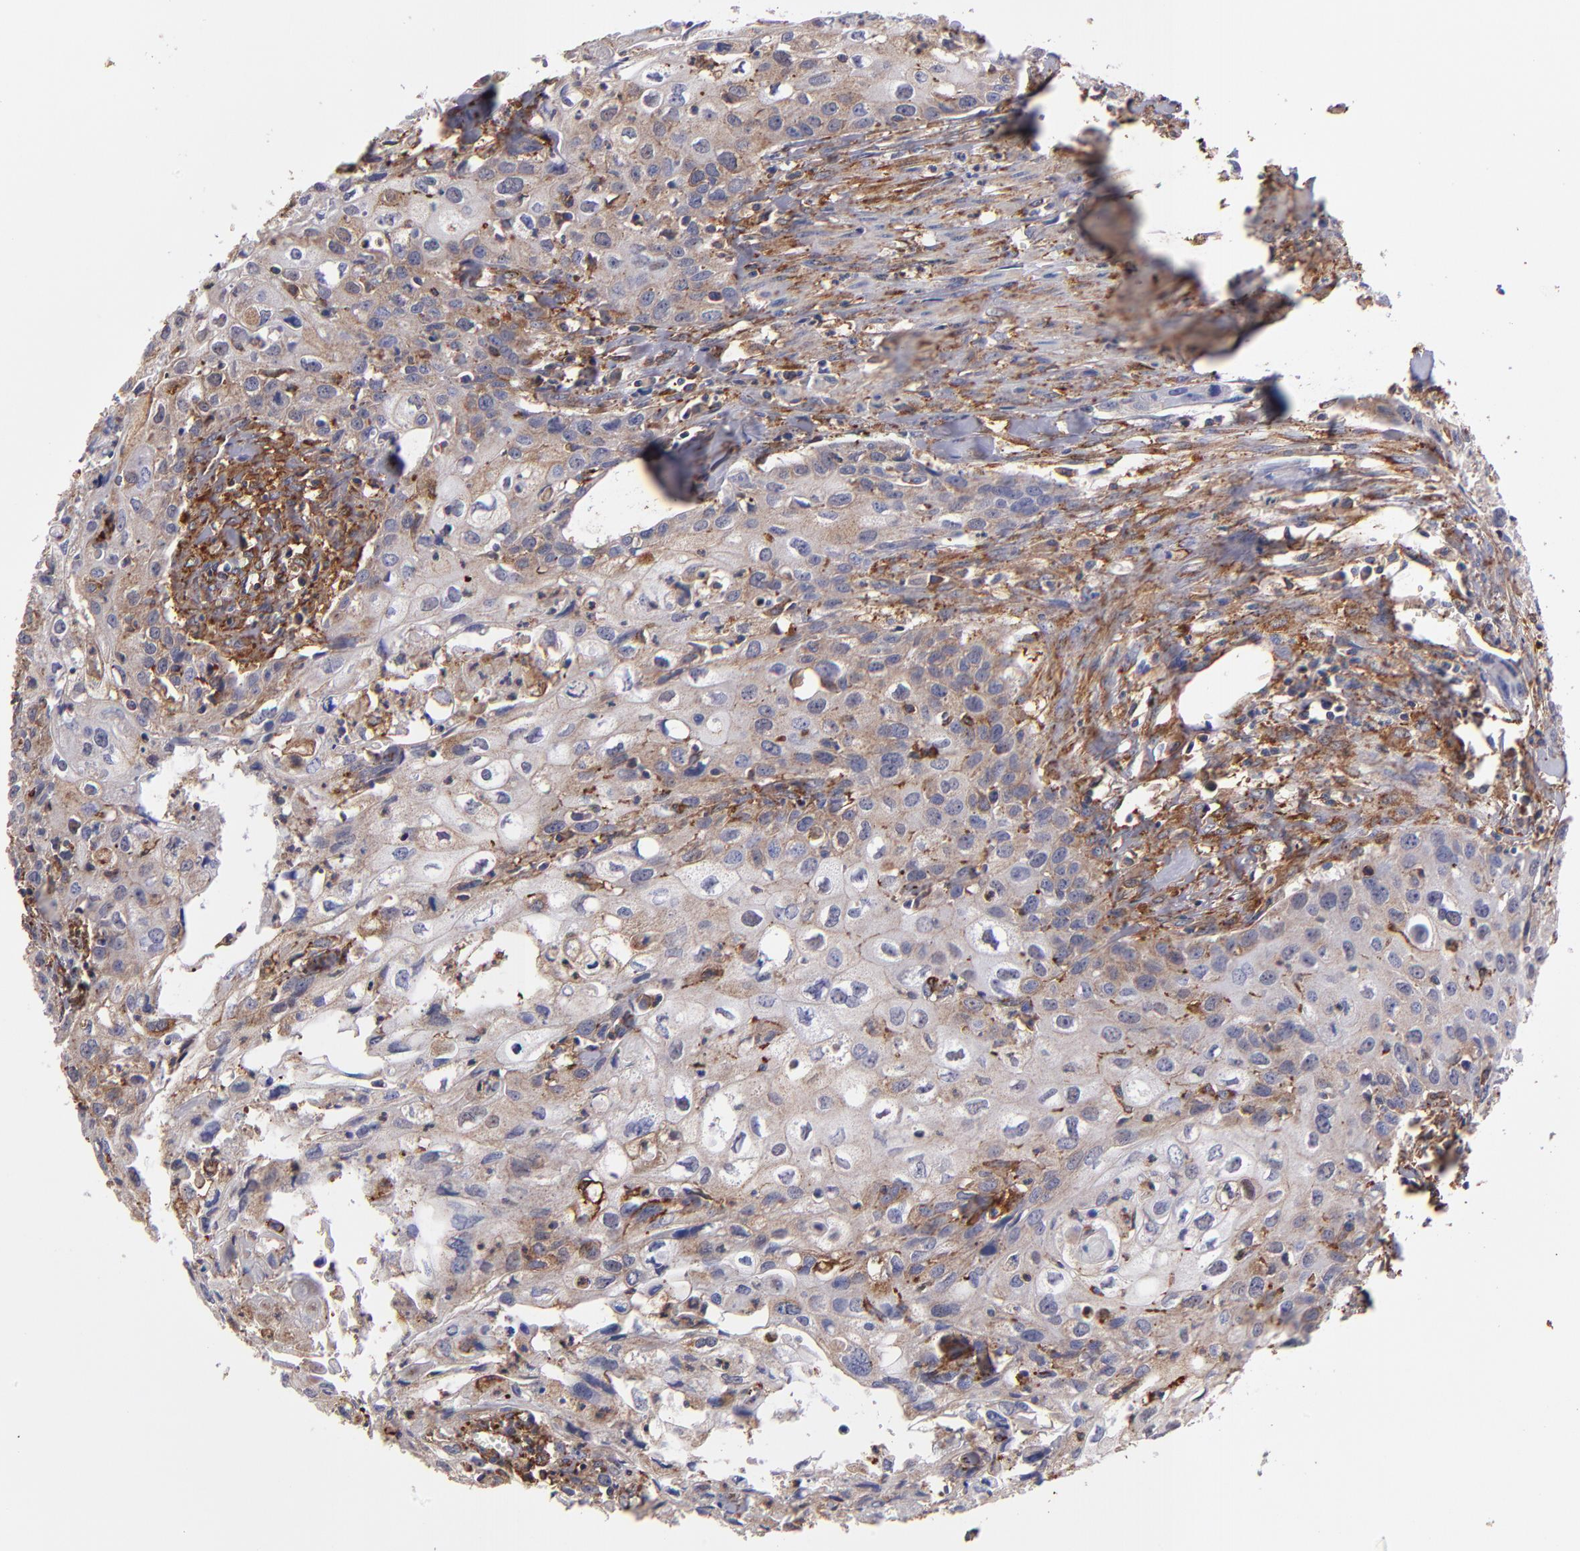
{"staining": {"intensity": "weak", "quantity": "<25%", "location": "cytoplasmic/membranous"}, "tissue": "urothelial cancer", "cell_type": "Tumor cells", "image_type": "cancer", "snomed": [{"axis": "morphology", "description": "Urothelial carcinoma, High grade"}, {"axis": "topography", "description": "Urinary bladder"}], "caption": "Urothelial cancer stained for a protein using IHC reveals no positivity tumor cells.", "gene": "MVP", "patient": {"sex": "male", "age": 54}}